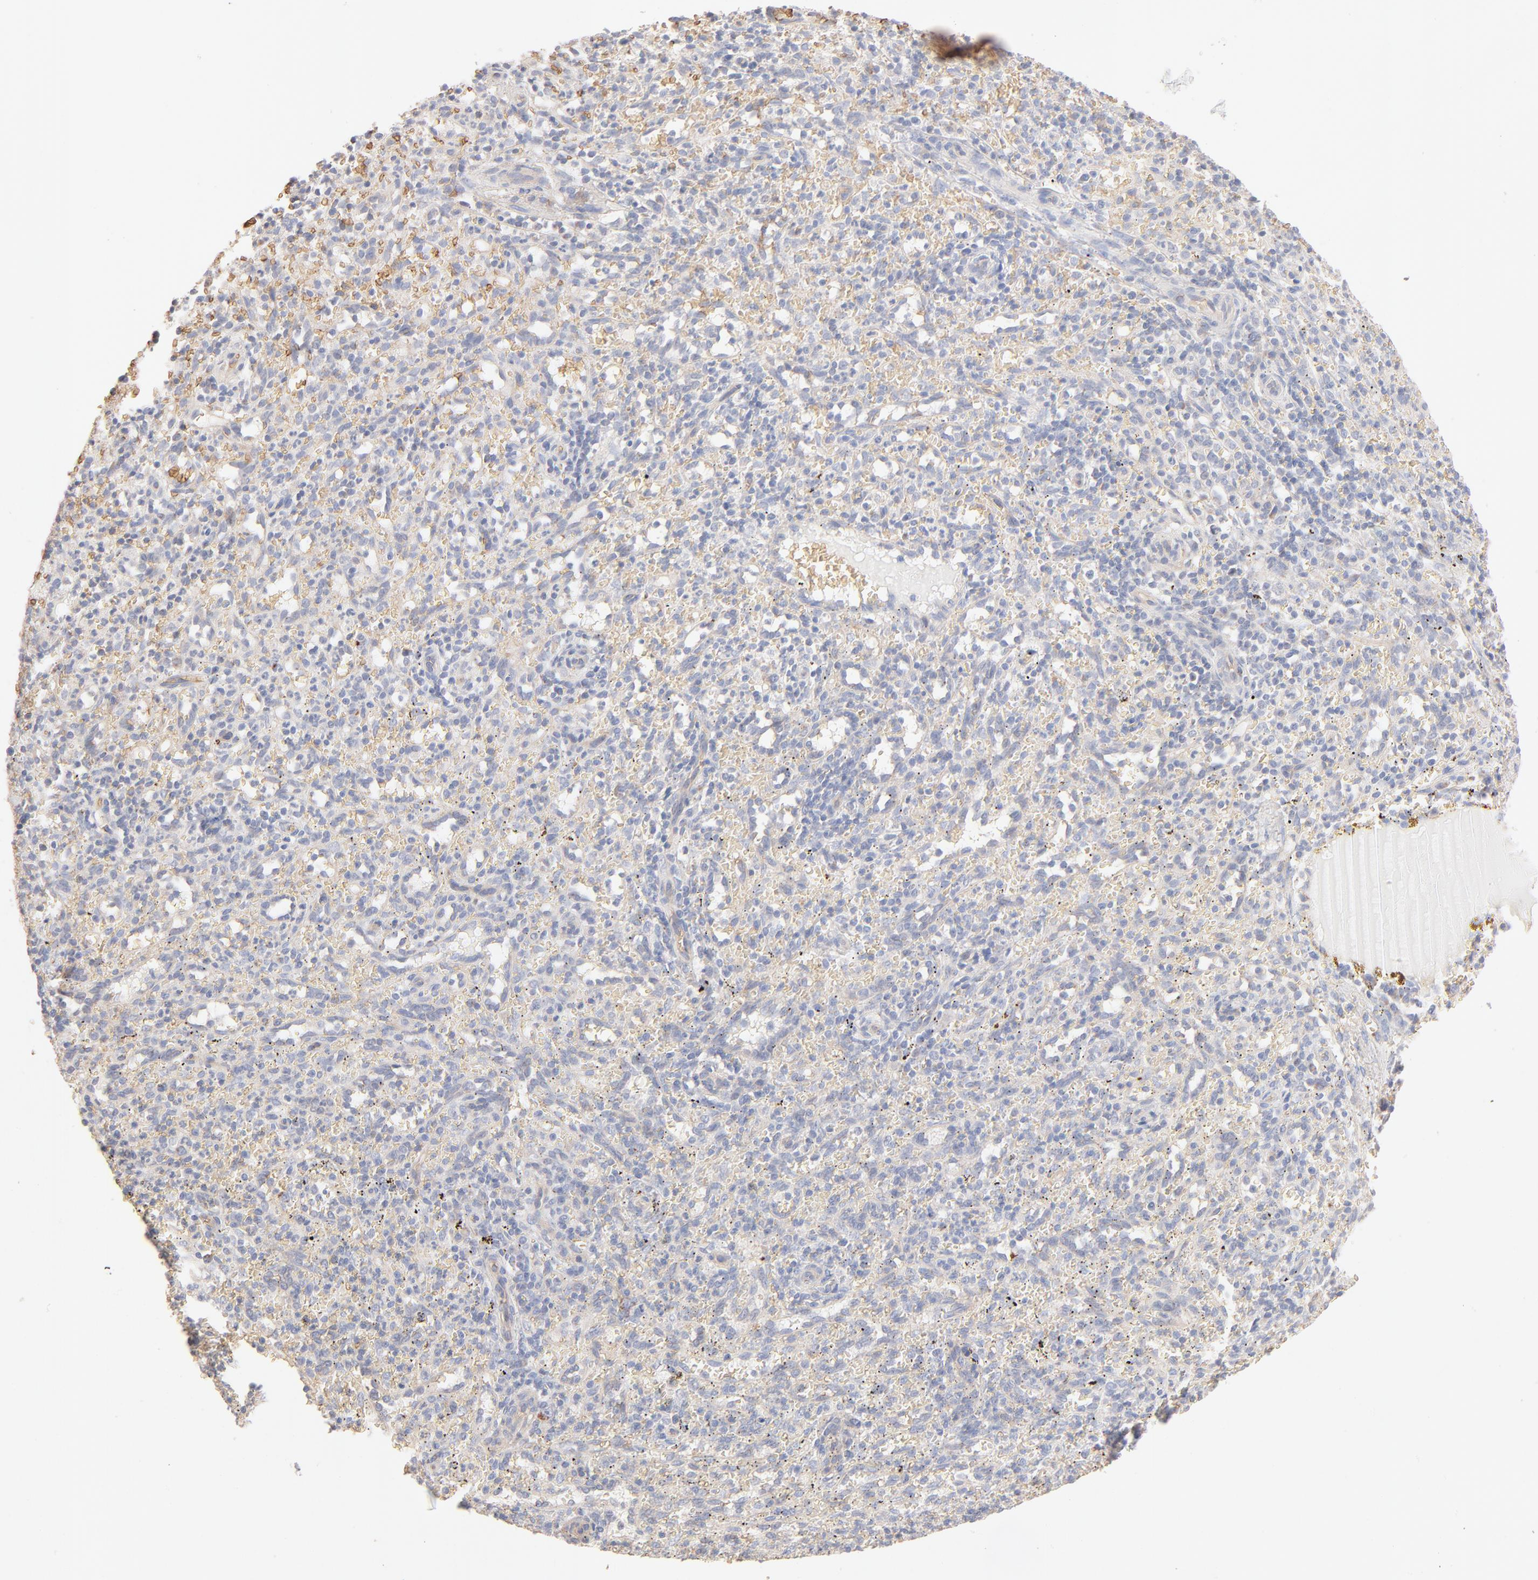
{"staining": {"intensity": "negative", "quantity": "none", "location": "none"}, "tissue": "spleen", "cell_type": "Cells in red pulp", "image_type": "normal", "snomed": [{"axis": "morphology", "description": "Normal tissue, NOS"}, {"axis": "topography", "description": "Spleen"}], "caption": "Immunohistochemistry image of unremarkable human spleen stained for a protein (brown), which demonstrates no positivity in cells in red pulp. Nuclei are stained in blue.", "gene": "SPTB", "patient": {"sex": "female", "age": 10}}